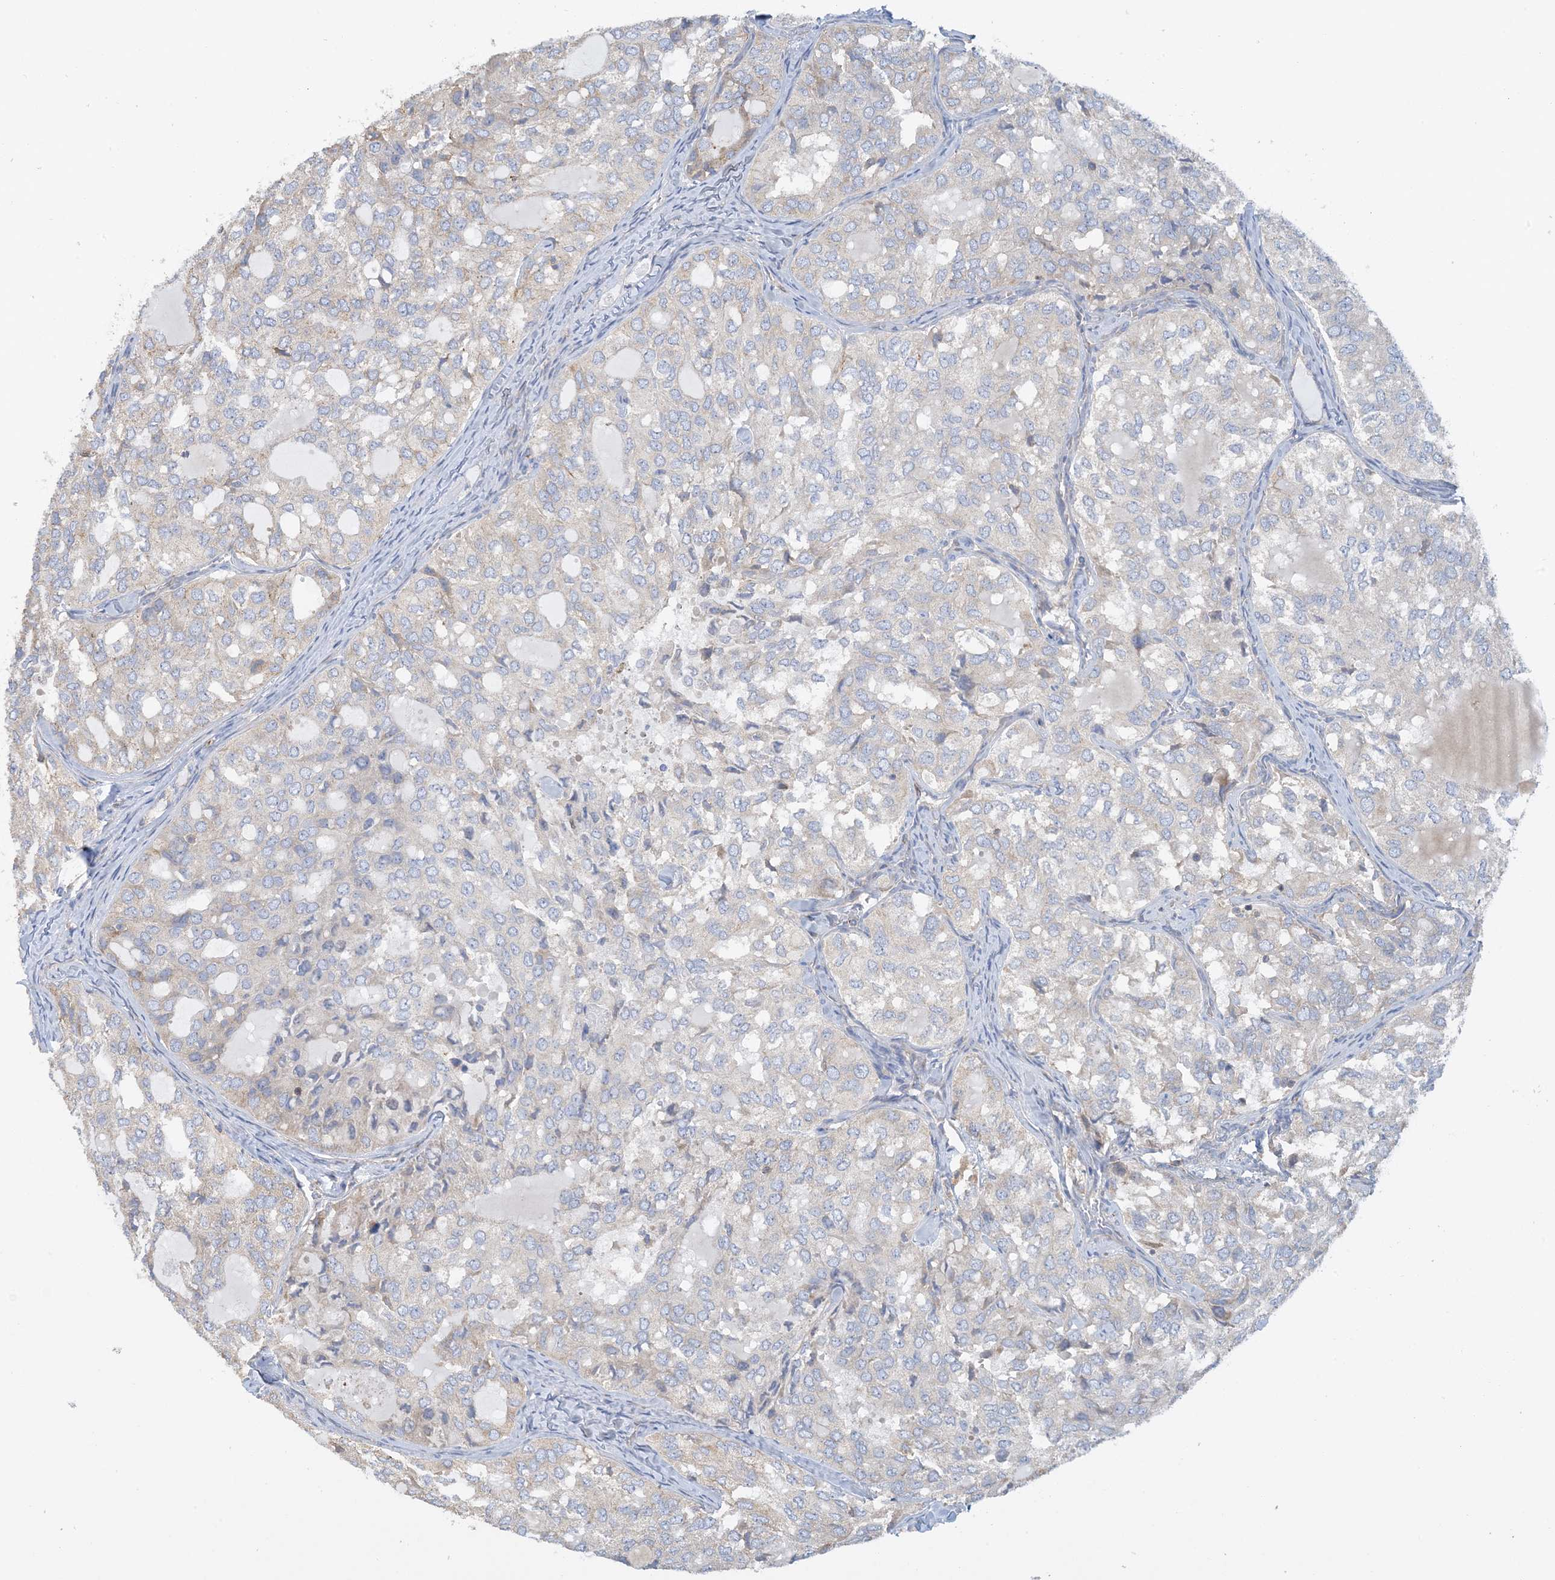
{"staining": {"intensity": "negative", "quantity": "none", "location": "none"}, "tissue": "thyroid cancer", "cell_type": "Tumor cells", "image_type": "cancer", "snomed": [{"axis": "morphology", "description": "Follicular adenoma carcinoma, NOS"}, {"axis": "topography", "description": "Thyroid gland"}], "caption": "DAB immunohistochemical staining of follicular adenoma carcinoma (thyroid) reveals no significant staining in tumor cells. (Brightfield microscopy of DAB immunohistochemistry (IHC) at high magnification).", "gene": "CALHM5", "patient": {"sex": "male", "age": 75}}